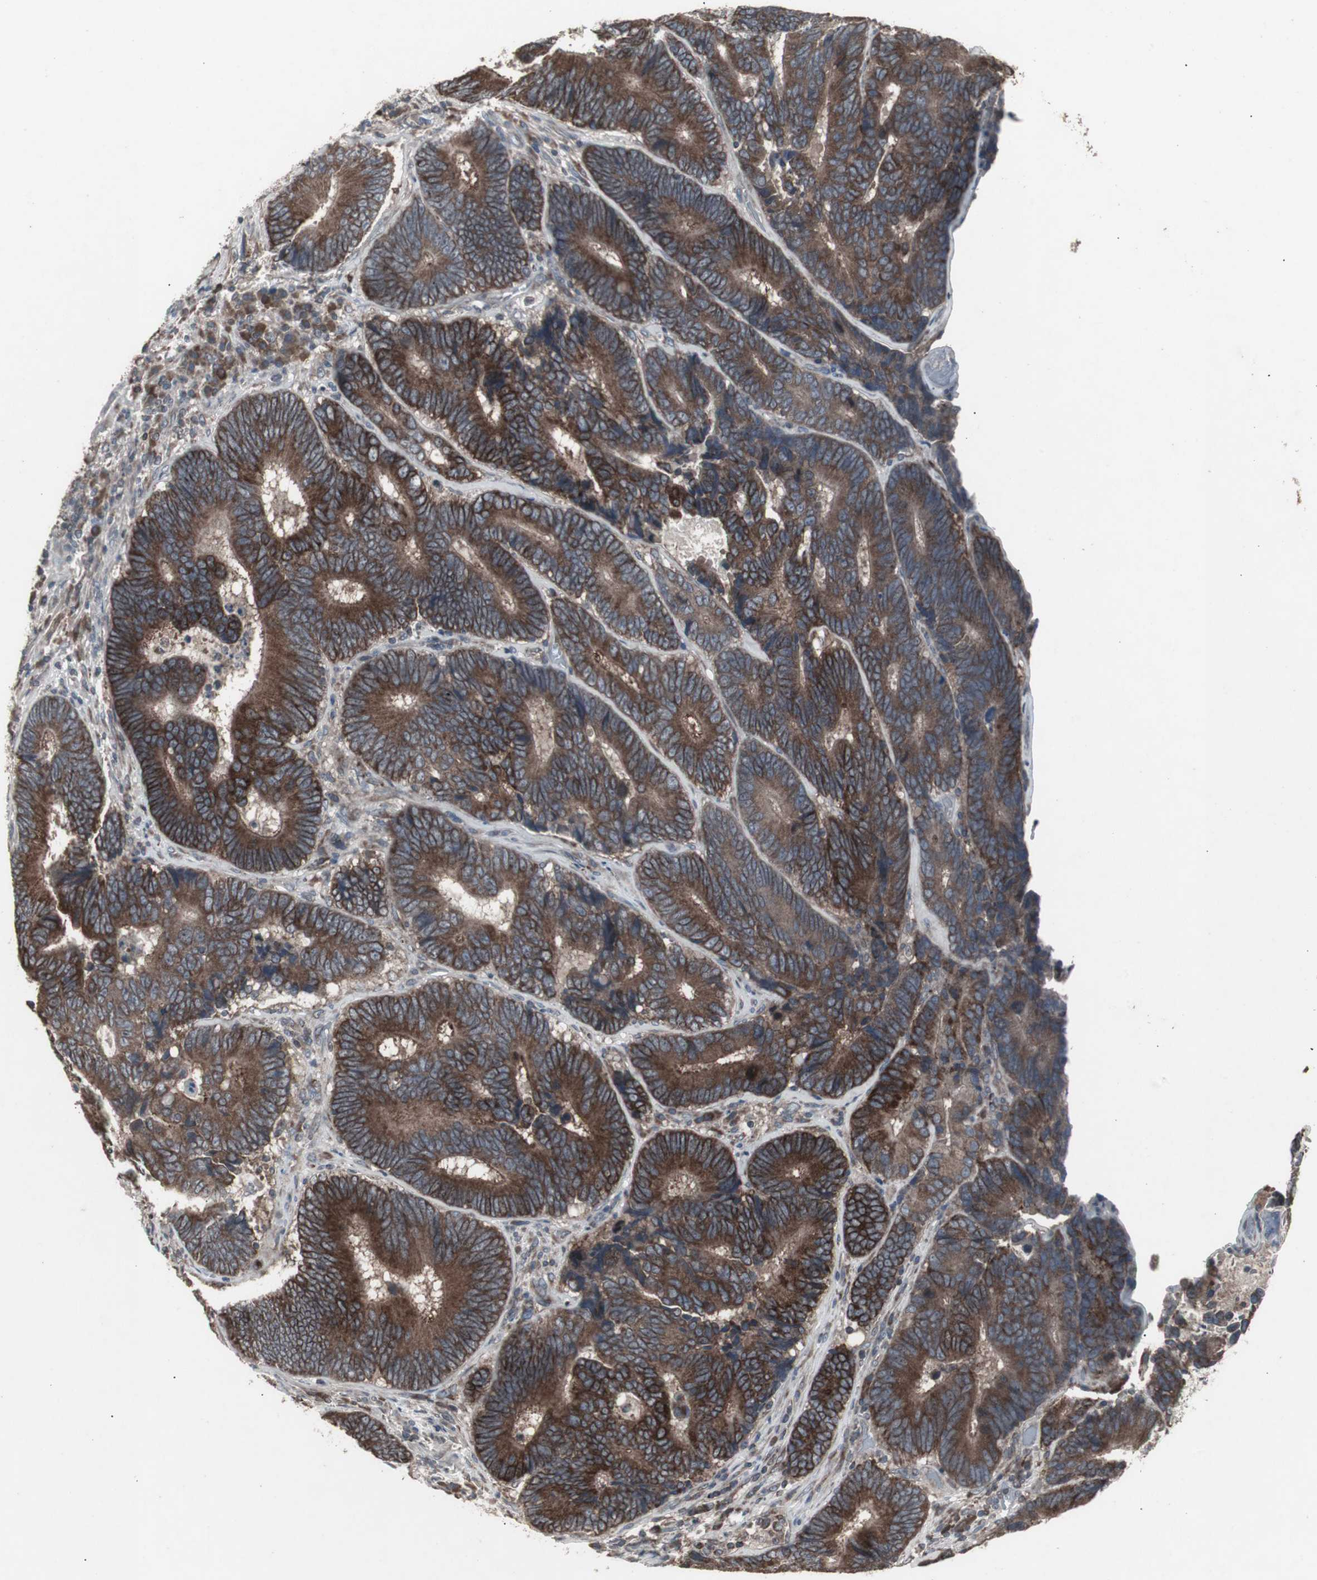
{"staining": {"intensity": "moderate", "quantity": ">75%", "location": "cytoplasmic/membranous"}, "tissue": "colorectal cancer", "cell_type": "Tumor cells", "image_type": "cancer", "snomed": [{"axis": "morphology", "description": "Adenocarcinoma, NOS"}, {"axis": "topography", "description": "Colon"}], "caption": "This micrograph shows colorectal cancer (adenocarcinoma) stained with immunohistochemistry (IHC) to label a protein in brown. The cytoplasmic/membranous of tumor cells show moderate positivity for the protein. Nuclei are counter-stained blue.", "gene": "SSTR2", "patient": {"sex": "female", "age": 78}}